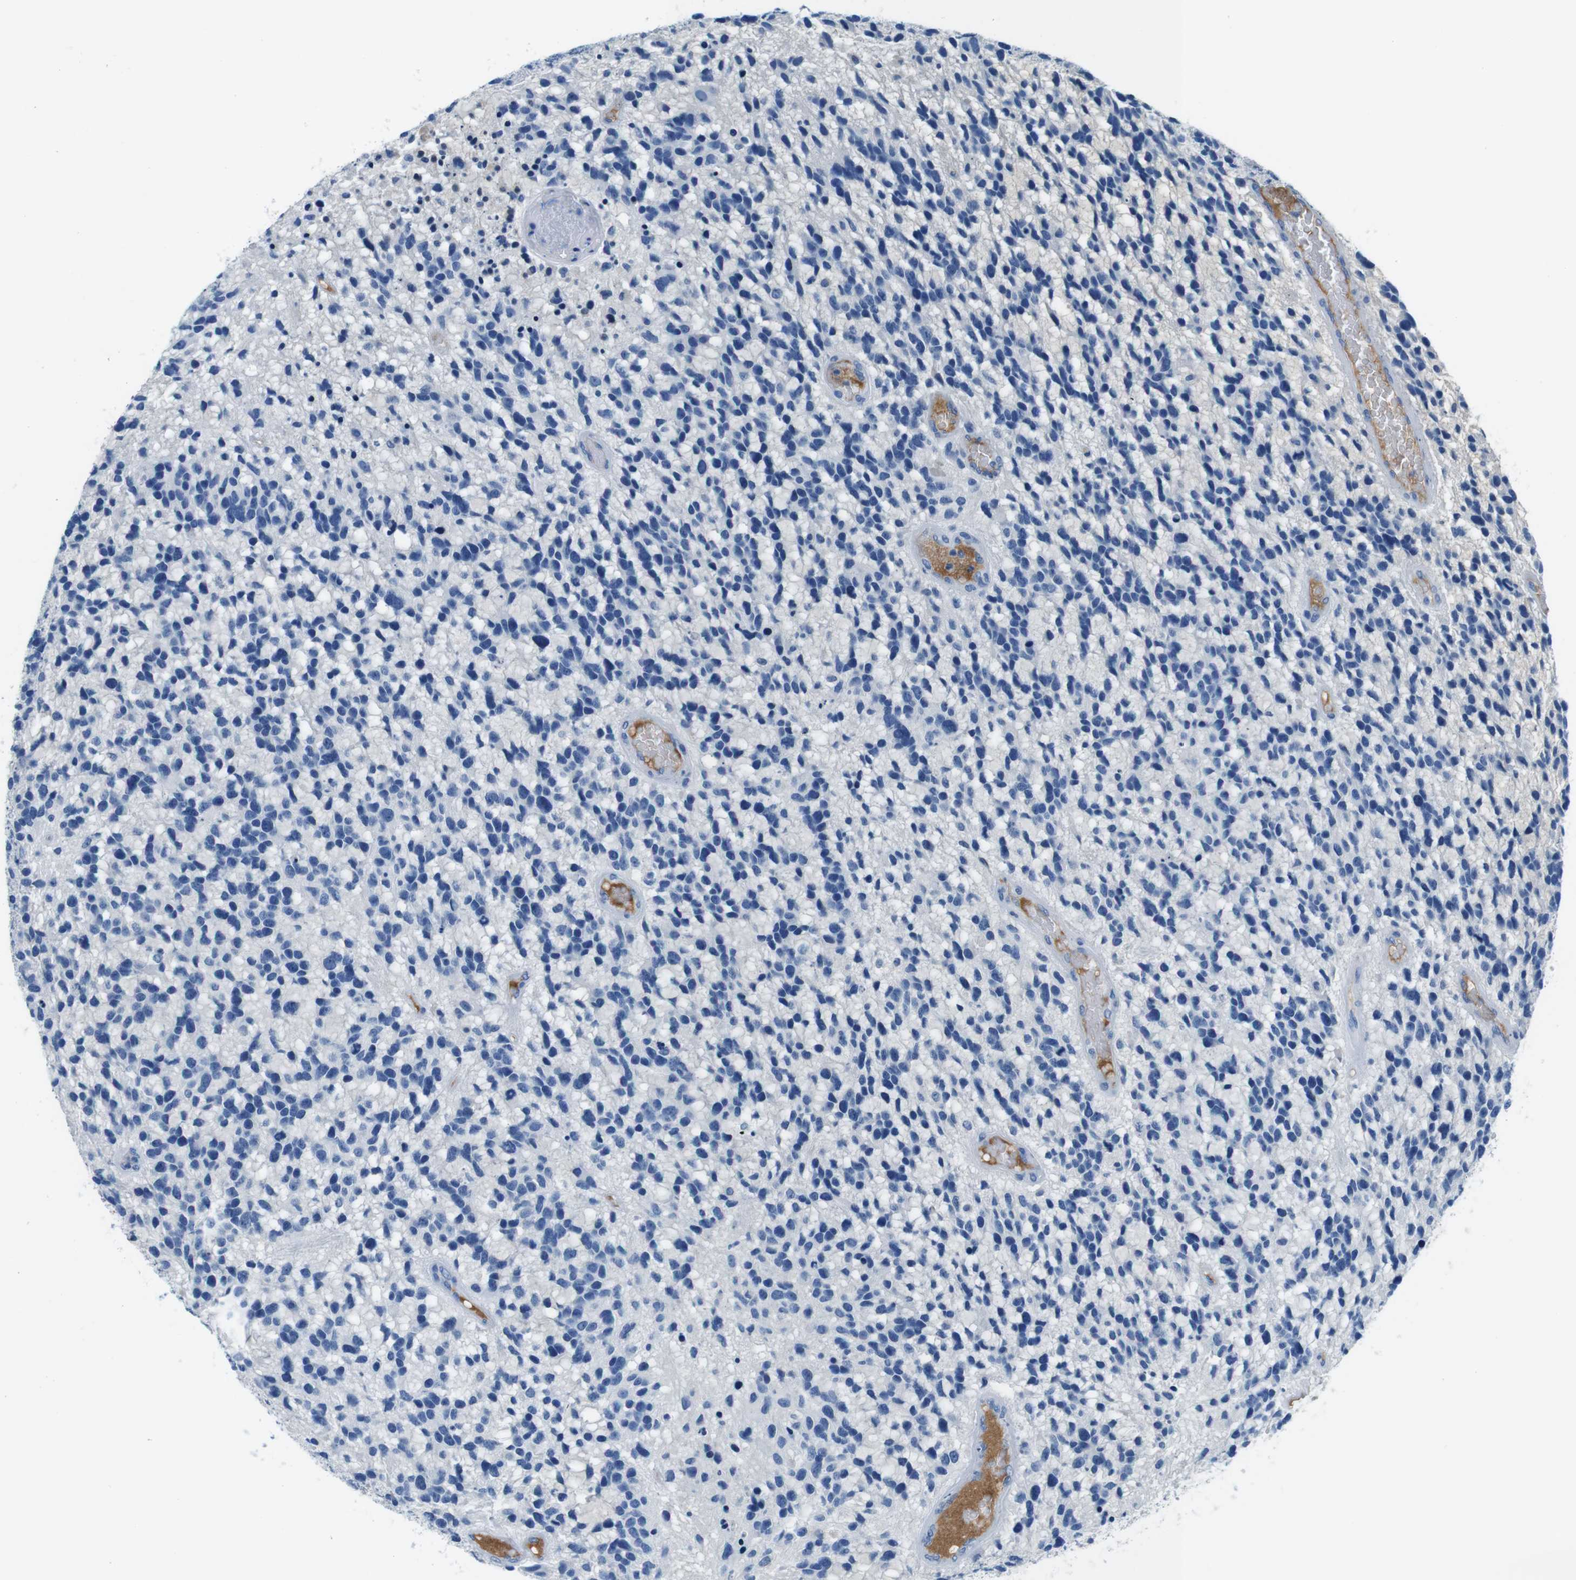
{"staining": {"intensity": "negative", "quantity": "none", "location": "none"}, "tissue": "glioma", "cell_type": "Tumor cells", "image_type": "cancer", "snomed": [{"axis": "morphology", "description": "Glioma, malignant, High grade"}, {"axis": "topography", "description": "Brain"}], "caption": "A histopathology image of malignant glioma (high-grade) stained for a protein demonstrates no brown staining in tumor cells.", "gene": "IGHD", "patient": {"sex": "female", "age": 58}}